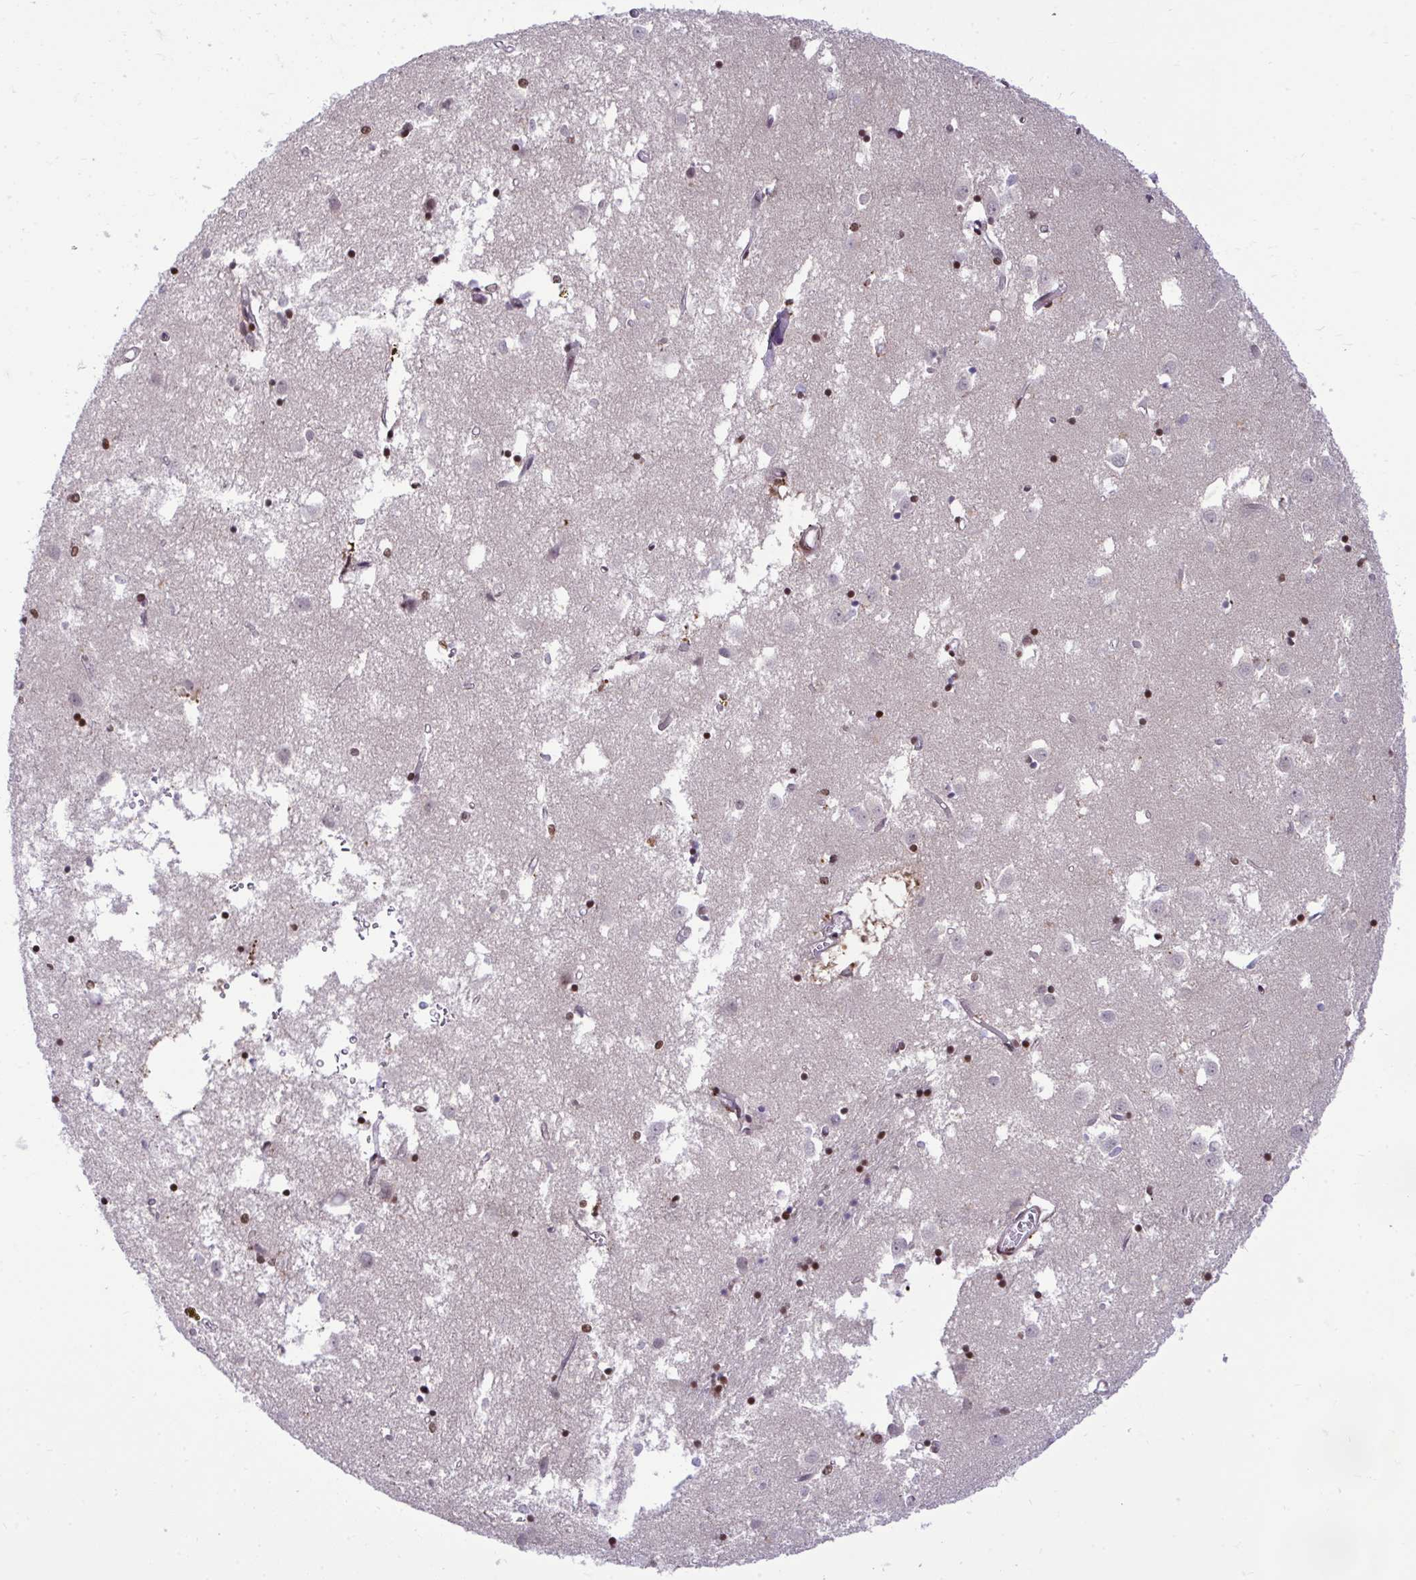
{"staining": {"intensity": "moderate", "quantity": "25%-75%", "location": "nuclear"}, "tissue": "caudate", "cell_type": "Glial cells", "image_type": "normal", "snomed": [{"axis": "morphology", "description": "Normal tissue, NOS"}, {"axis": "topography", "description": "Lateral ventricle wall"}], "caption": "An IHC photomicrograph of unremarkable tissue is shown. Protein staining in brown highlights moderate nuclear positivity in caudate within glial cells.", "gene": "CDYL", "patient": {"sex": "male", "age": 70}}